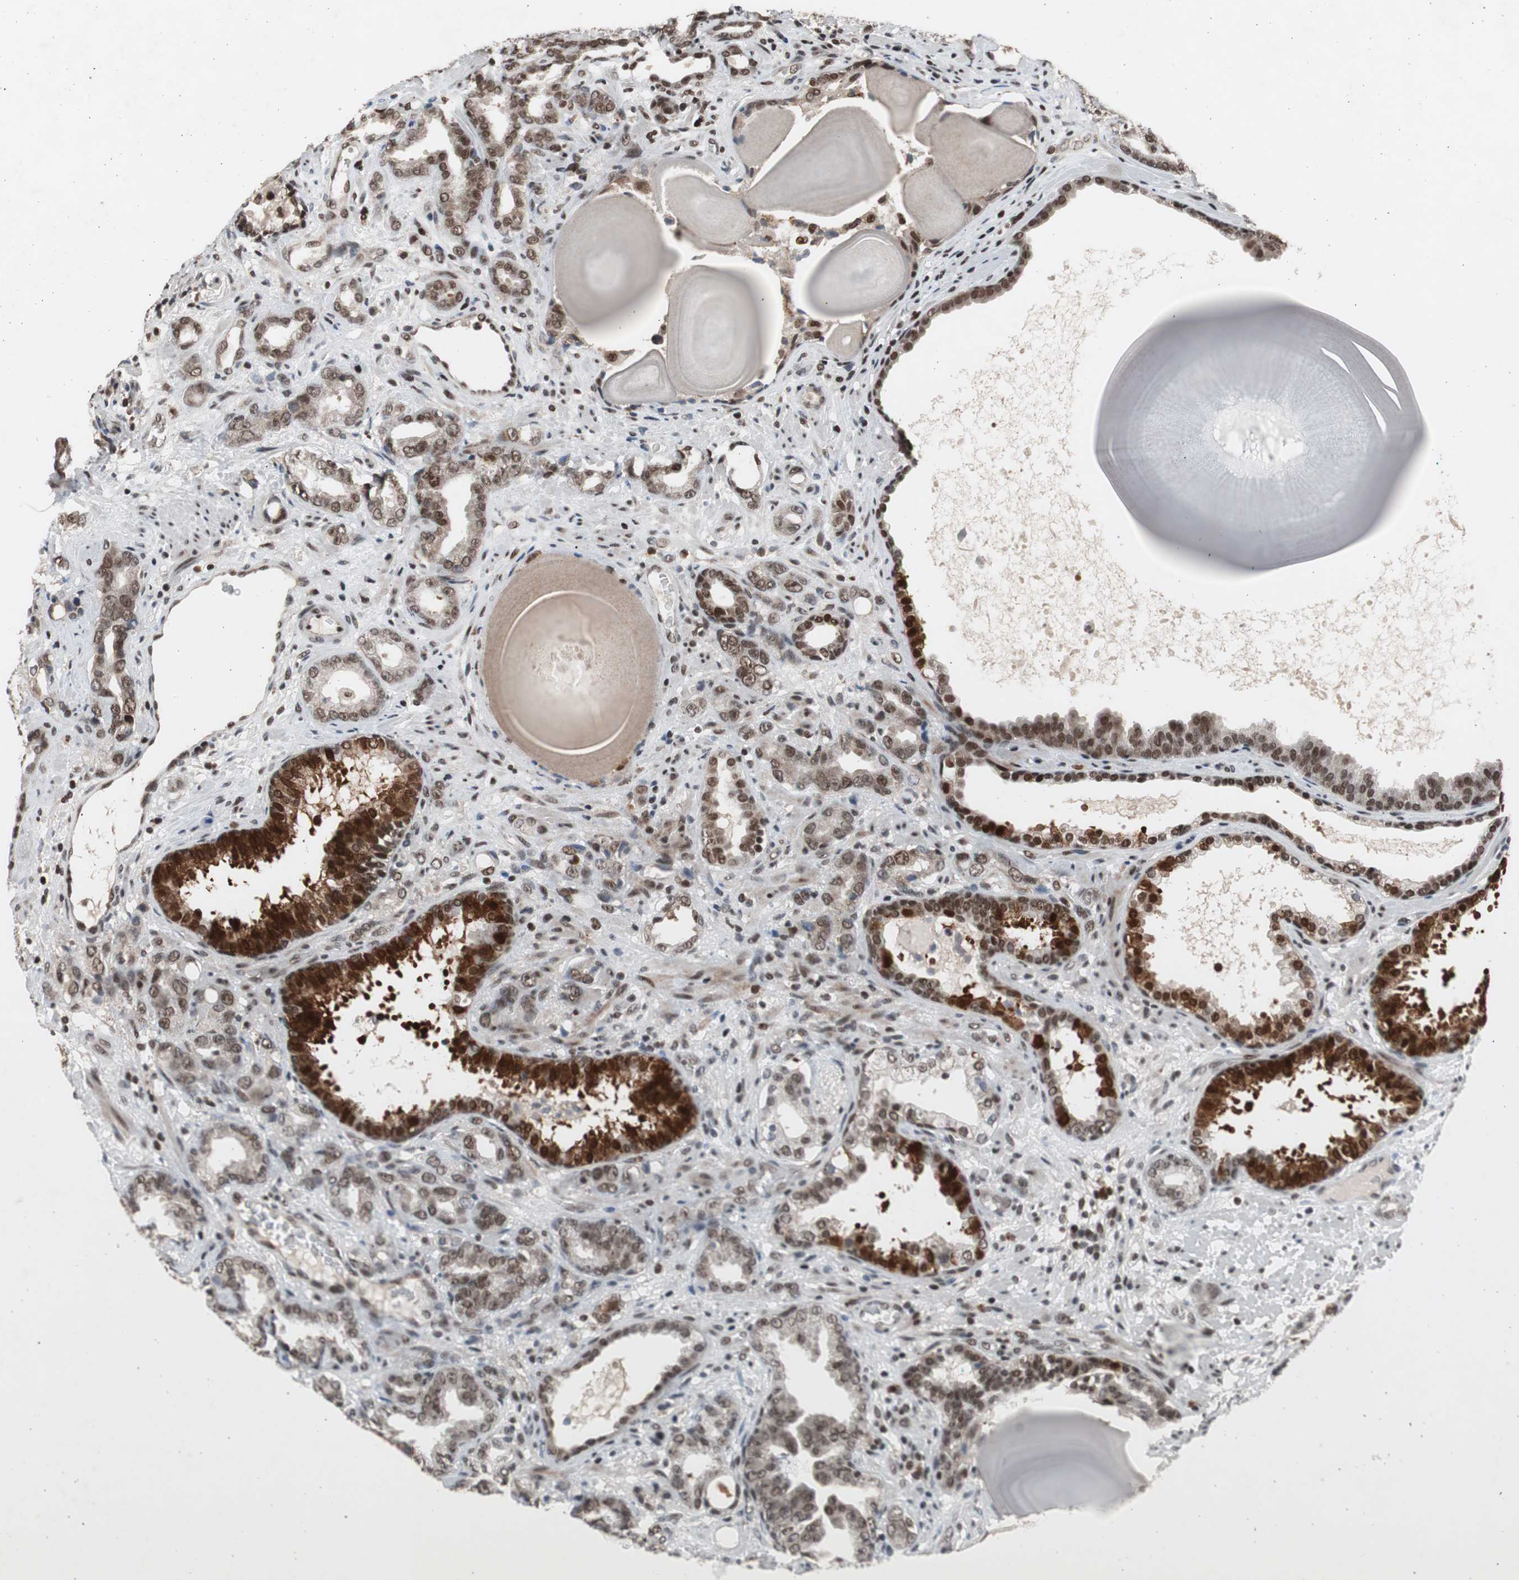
{"staining": {"intensity": "strong", "quantity": ">75%", "location": "nuclear"}, "tissue": "prostate cancer", "cell_type": "Tumor cells", "image_type": "cancer", "snomed": [{"axis": "morphology", "description": "Adenocarcinoma, Low grade"}, {"axis": "topography", "description": "Prostate"}], "caption": "A high amount of strong nuclear positivity is appreciated in approximately >75% of tumor cells in prostate low-grade adenocarcinoma tissue. Using DAB (brown) and hematoxylin (blue) stains, captured at high magnification using brightfield microscopy.", "gene": "RPA1", "patient": {"sex": "male", "age": 63}}